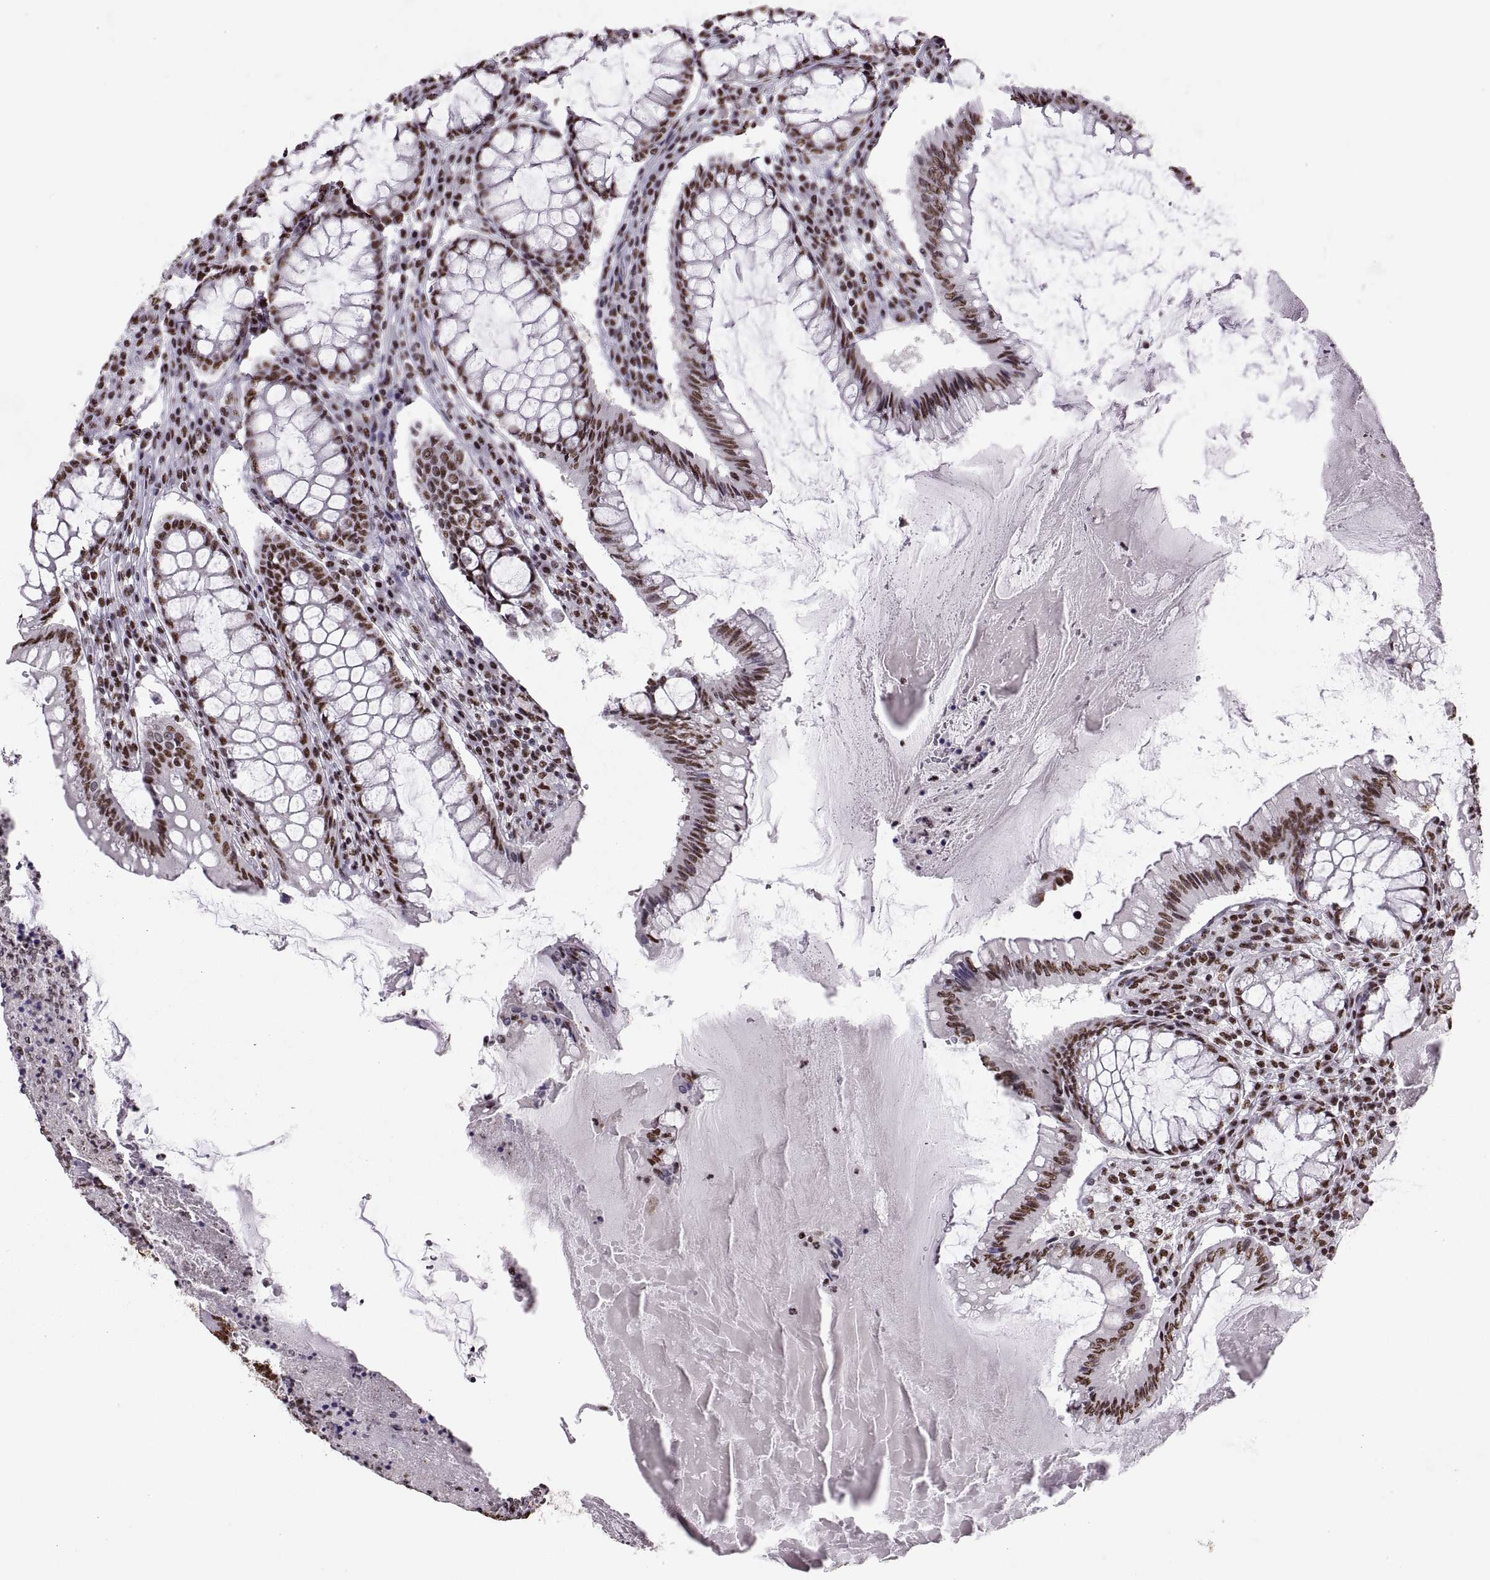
{"staining": {"intensity": "moderate", "quantity": ">75%", "location": "nuclear"}, "tissue": "colorectal cancer", "cell_type": "Tumor cells", "image_type": "cancer", "snomed": [{"axis": "morphology", "description": "Adenocarcinoma, NOS"}, {"axis": "topography", "description": "Colon"}], "caption": "A brown stain labels moderate nuclear staining of a protein in colorectal adenocarcinoma tumor cells.", "gene": "SNAI1", "patient": {"sex": "female", "age": 70}}